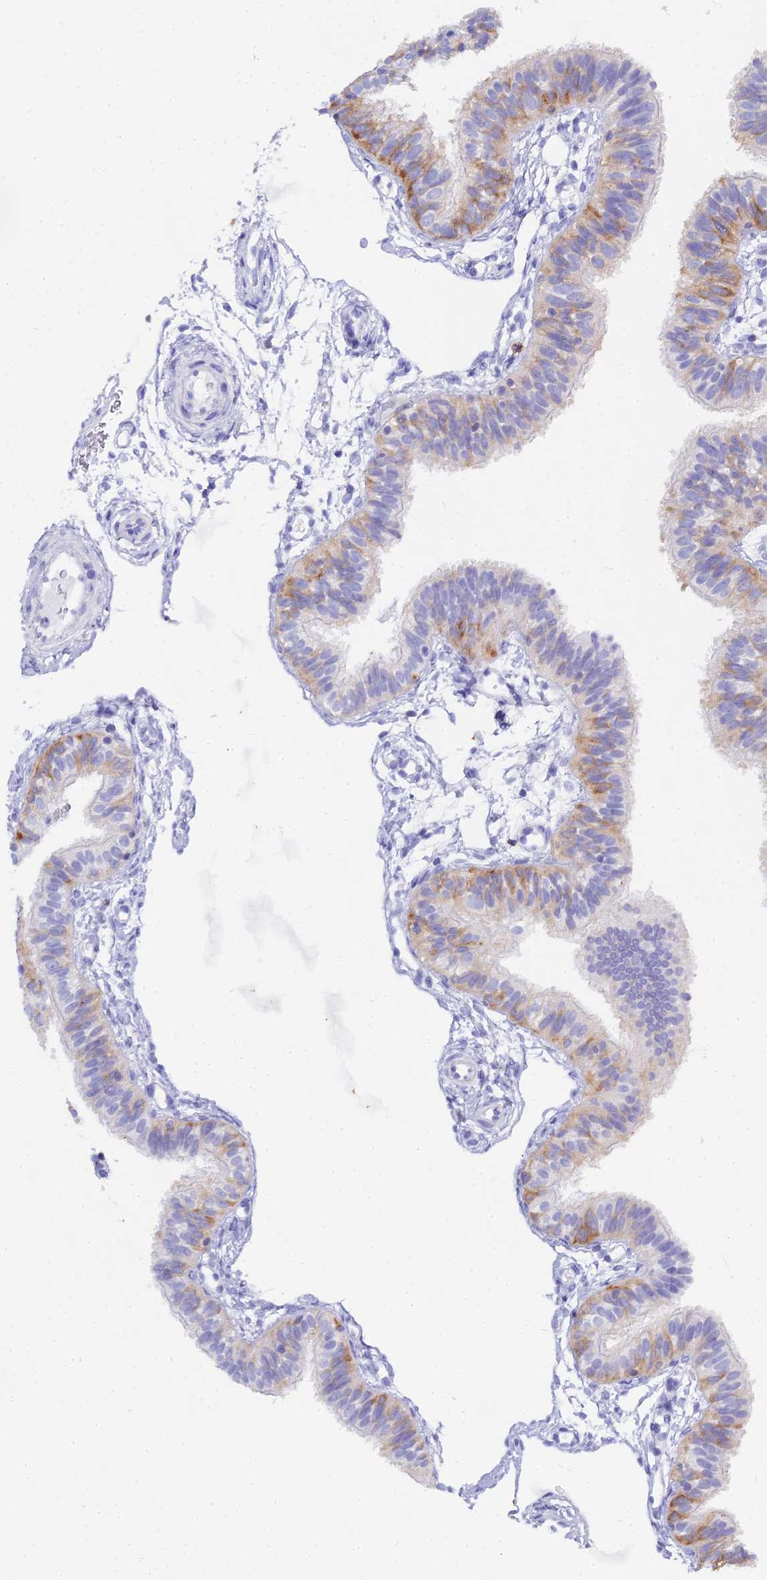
{"staining": {"intensity": "moderate", "quantity": "<25%", "location": "cytoplasmic/membranous"}, "tissue": "fallopian tube", "cell_type": "Glandular cells", "image_type": "normal", "snomed": [{"axis": "morphology", "description": "Normal tissue, NOS"}, {"axis": "topography", "description": "Fallopian tube"}], "caption": "IHC photomicrograph of normal fallopian tube: human fallopian tube stained using immunohistochemistry exhibits low levels of moderate protein expression localized specifically in the cytoplasmic/membranous of glandular cells, appearing as a cytoplasmic/membranous brown color.", "gene": "CD5", "patient": {"sex": "female", "age": 35}}